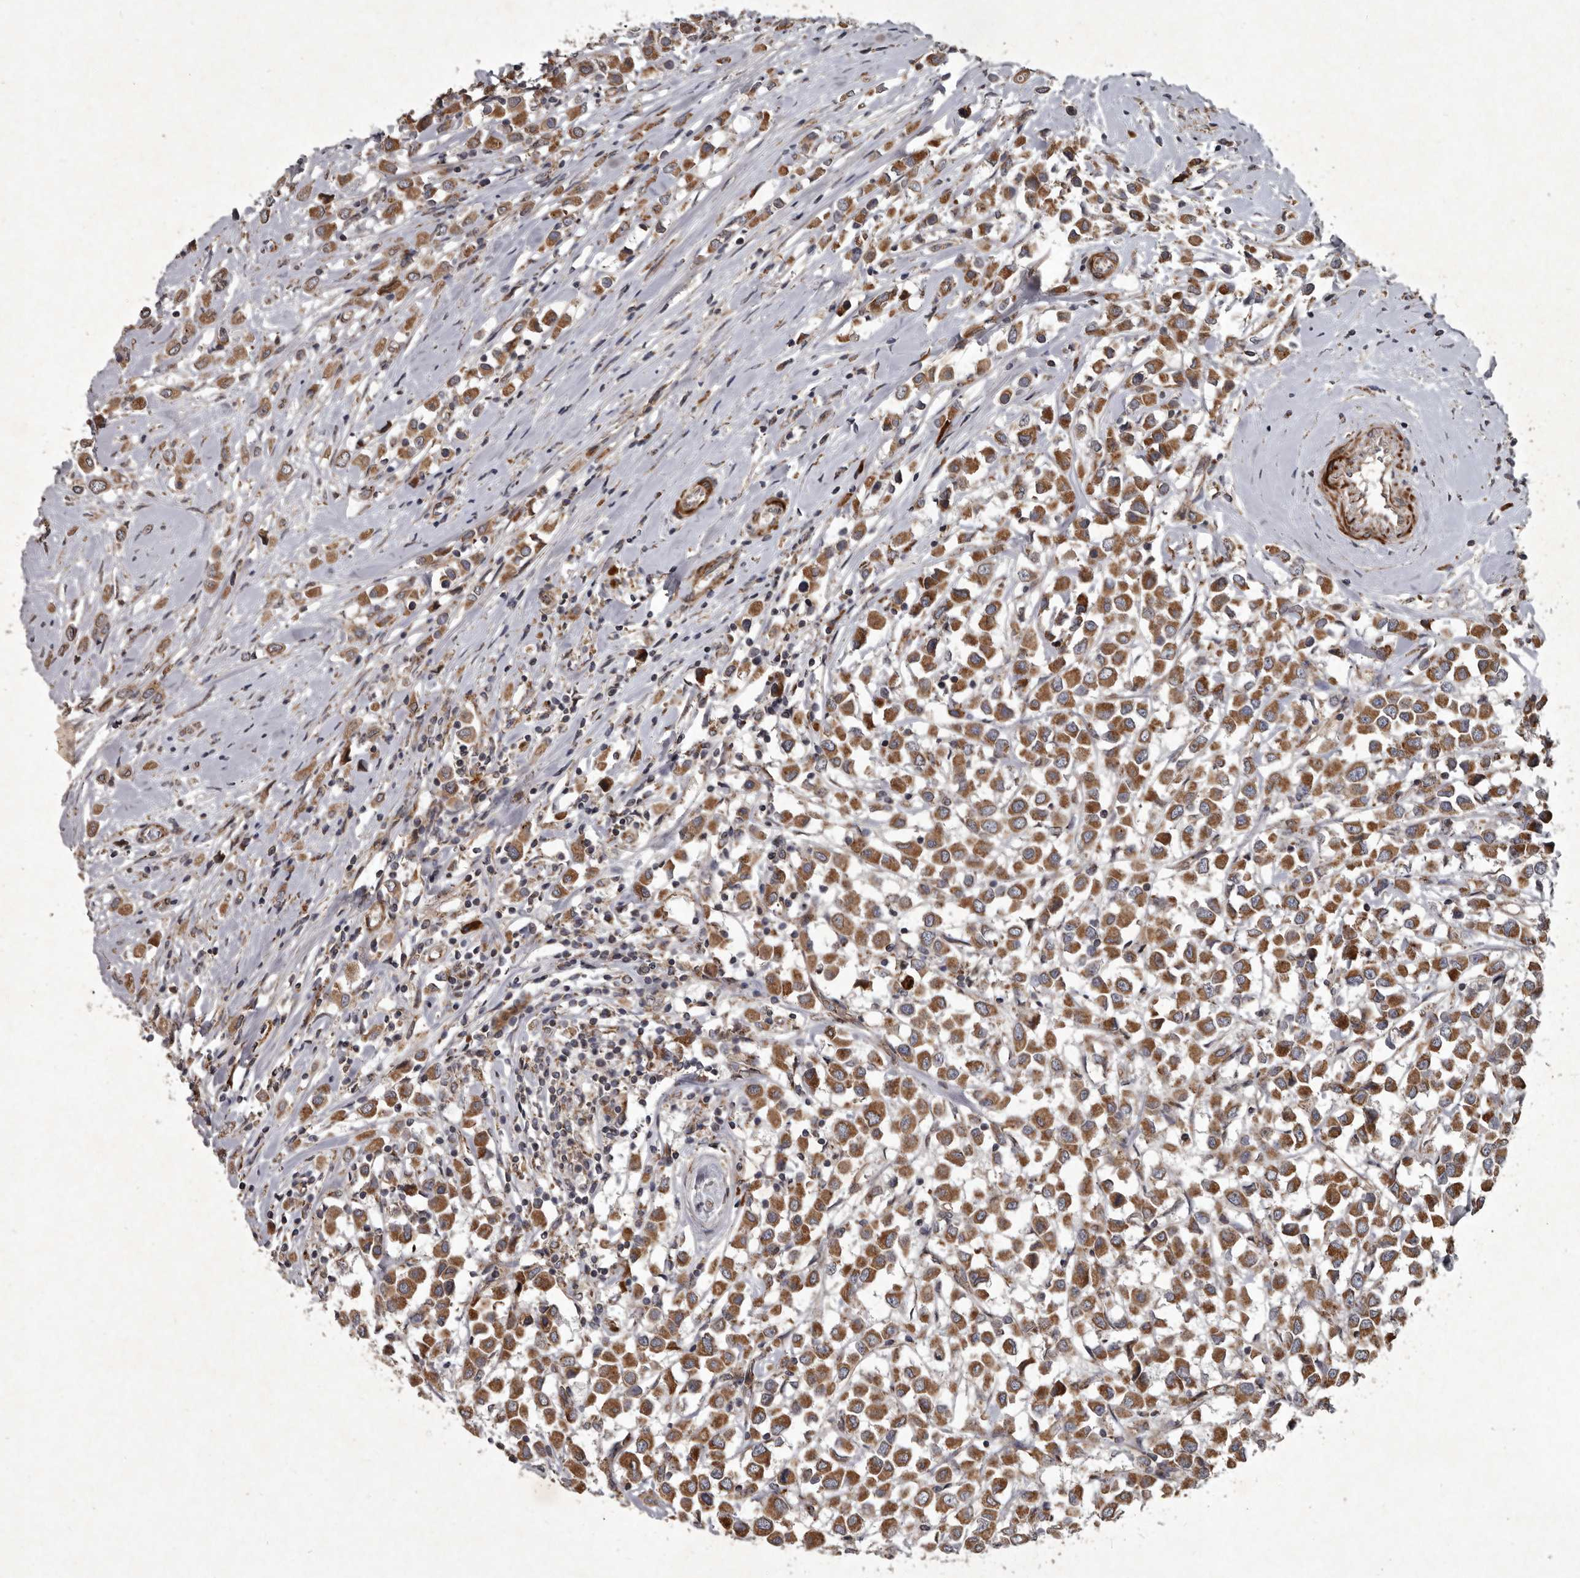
{"staining": {"intensity": "moderate", "quantity": ">75%", "location": "cytoplasmic/membranous"}, "tissue": "breast cancer", "cell_type": "Tumor cells", "image_type": "cancer", "snomed": [{"axis": "morphology", "description": "Duct carcinoma"}, {"axis": "topography", "description": "Breast"}], "caption": "Immunohistochemistry (DAB) staining of breast infiltrating ductal carcinoma reveals moderate cytoplasmic/membranous protein staining in approximately >75% of tumor cells.", "gene": "MRPS15", "patient": {"sex": "female", "age": 61}}